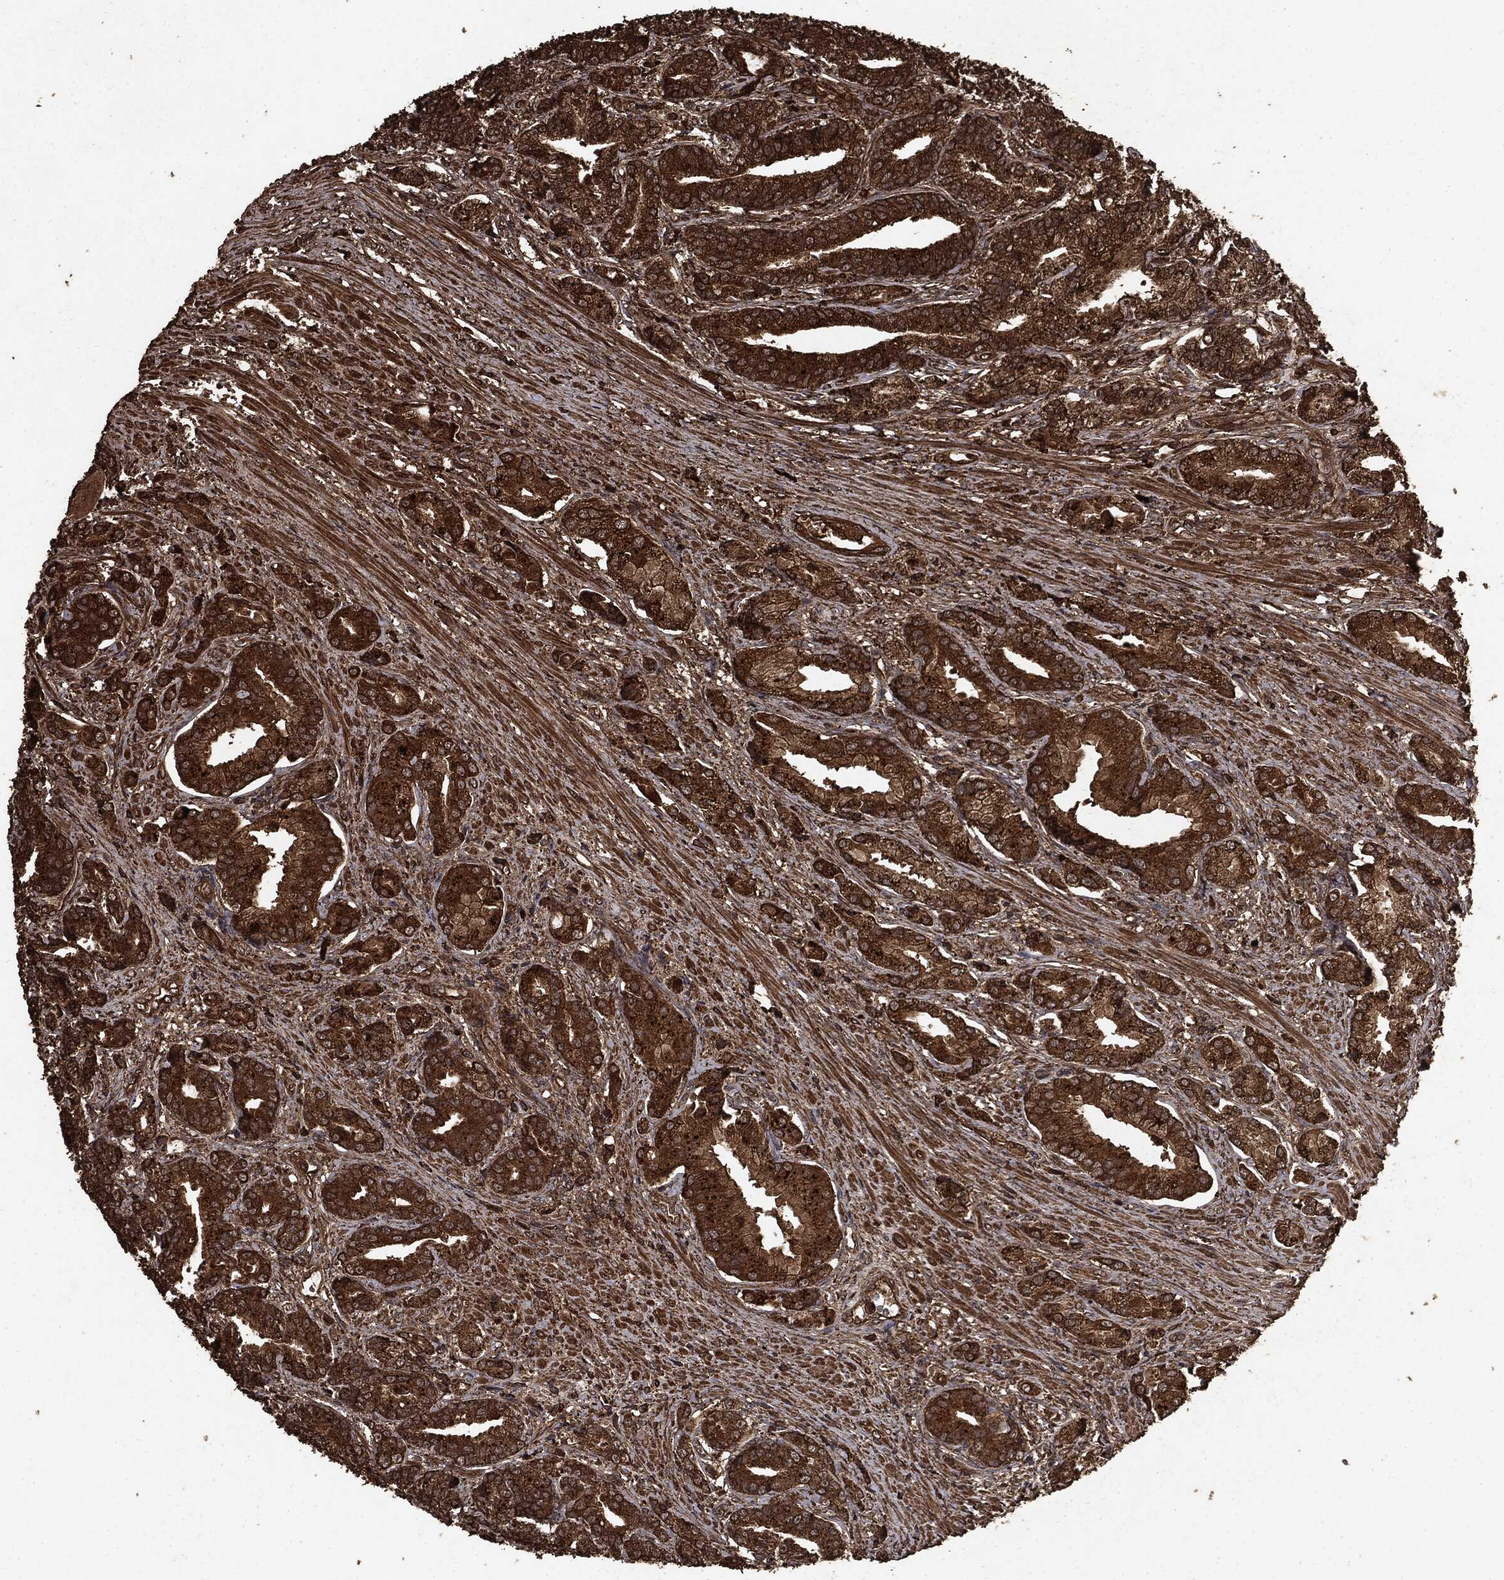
{"staining": {"intensity": "strong", "quantity": ">75%", "location": "cytoplasmic/membranous"}, "tissue": "prostate cancer", "cell_type": "Tumor cells", "image_type": "cancer", "snomed": [{"axis": "morphology", "description": "Adenocarcinoma, High grade"}, {"axis": "topography", "description": "Prostate and seminal vesicle, NOS"}], "caption": "Immunohistochemistry micrograph of human adenocarcinoma (high-grade) (prostate) stained for a protein (brown), which reveals high levels of strong cytoplasmic/membranous staining in about >75% of tumor cells.", "gene": "ARAF", "patient": {"sex": "male", "age": 61}}